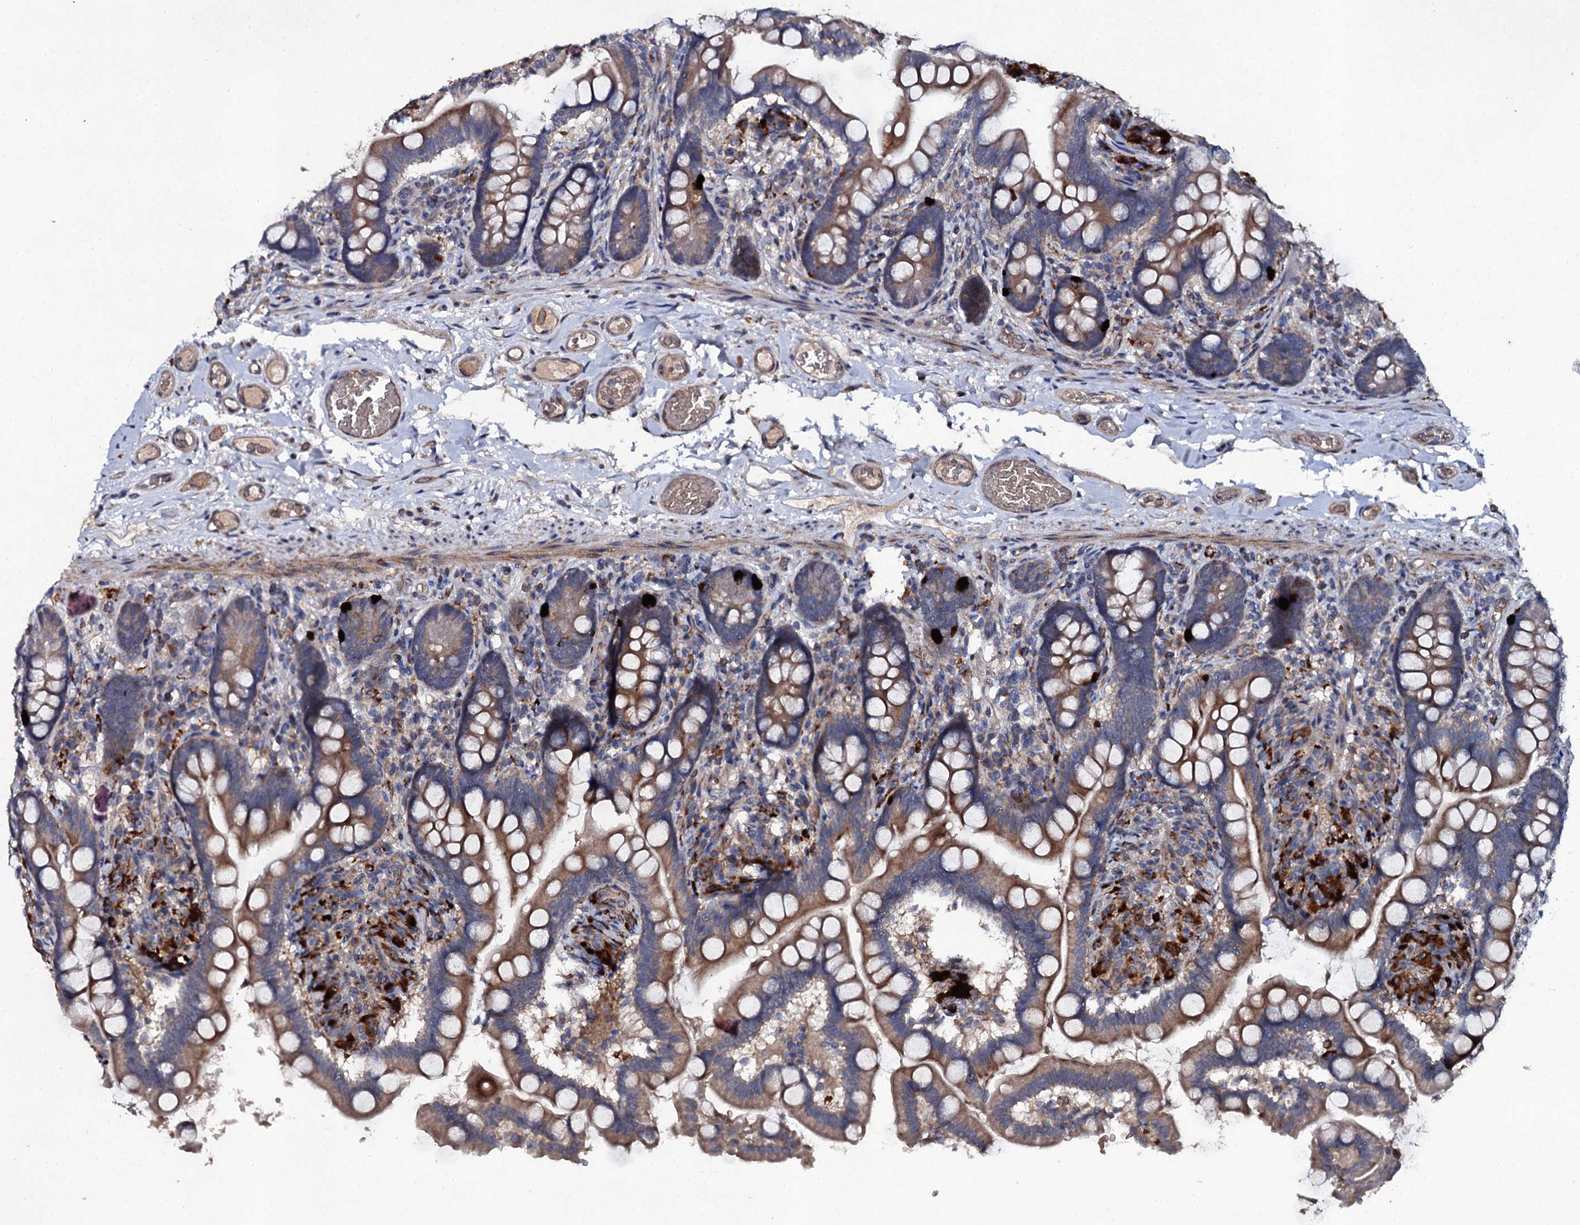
{"staining": {"intensity": "moderate", "quantity": ">75%", "location": "cytoplasmic/membranous"}, "tissue": "small intestine", "cell_type": "Glandular cells", "image_type": "normal", "snomed": [{"axis": "morphology", "description": "Normal tissue, NOS"}, {"axis": "topography", "description": "Small intestine"}], "caption": "Moderate cytoplasmic/membranous expression is appreciated in about >75% of glandular cells in benign small intestine. The protein is shown in brown color, while the nuclei are stained blue.", "gene": "LRRC28", "patient": {"sex": "female", "age": 64}}